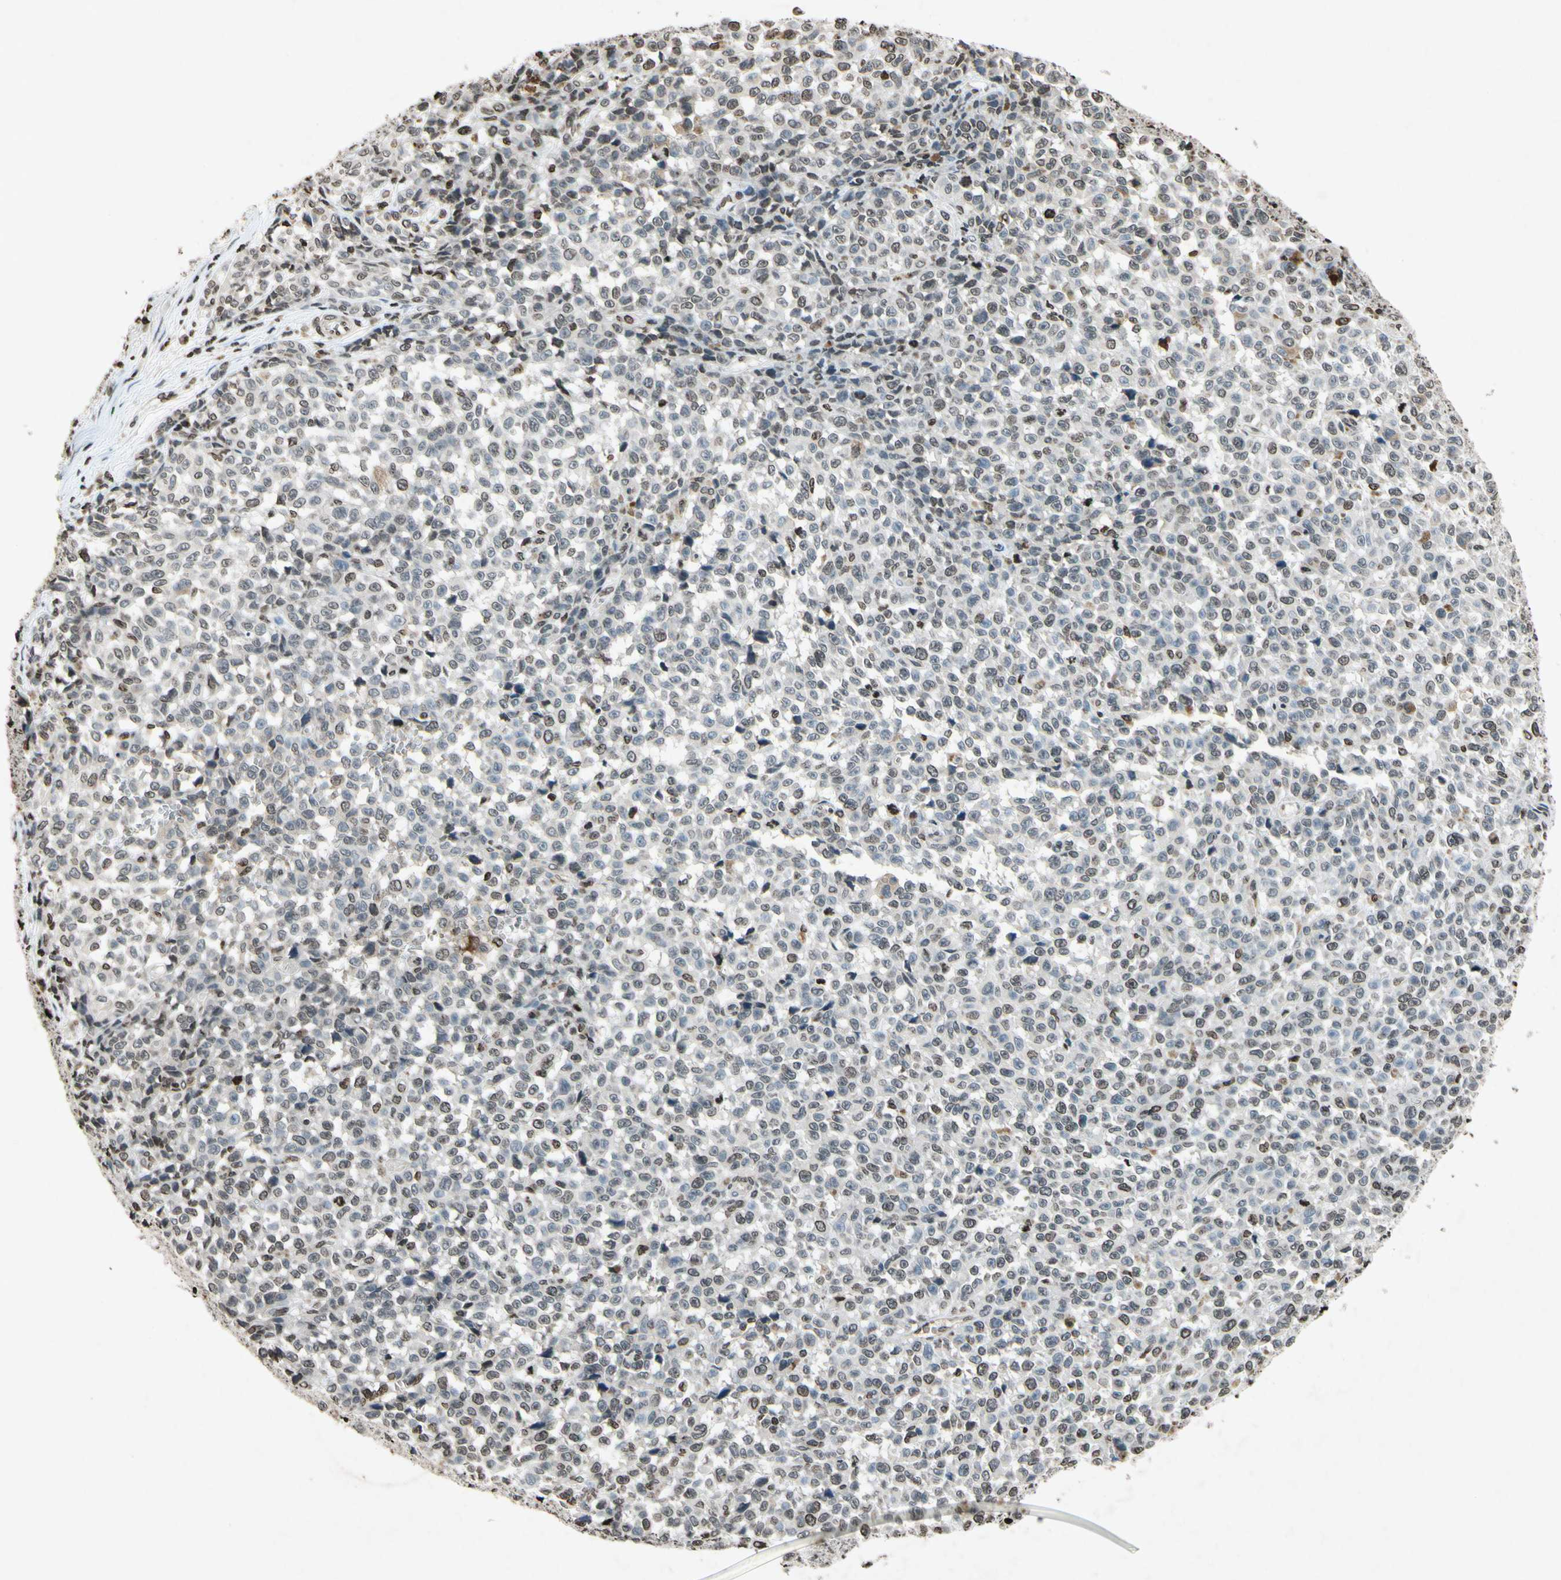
{"staining": {"intensity": "weak", "quantity": "<25%", "location": "nuclear"}, "tissue": "melanoma", "cell_type": "Tumor cells", "image_type": "cancer", "snomed": [{"axis": "morphology", "description": "Malignant melanoma, NOS"}, {"axis": "topography", "description": "Skin"}], "caption": "DAB (3,3'-diaminobenzidine) immunohistochemical staining of melanoma displays no significant expression in tumor cells.", "gene": "HOXB3", "patient": {"sex": "female", "age": 82}}